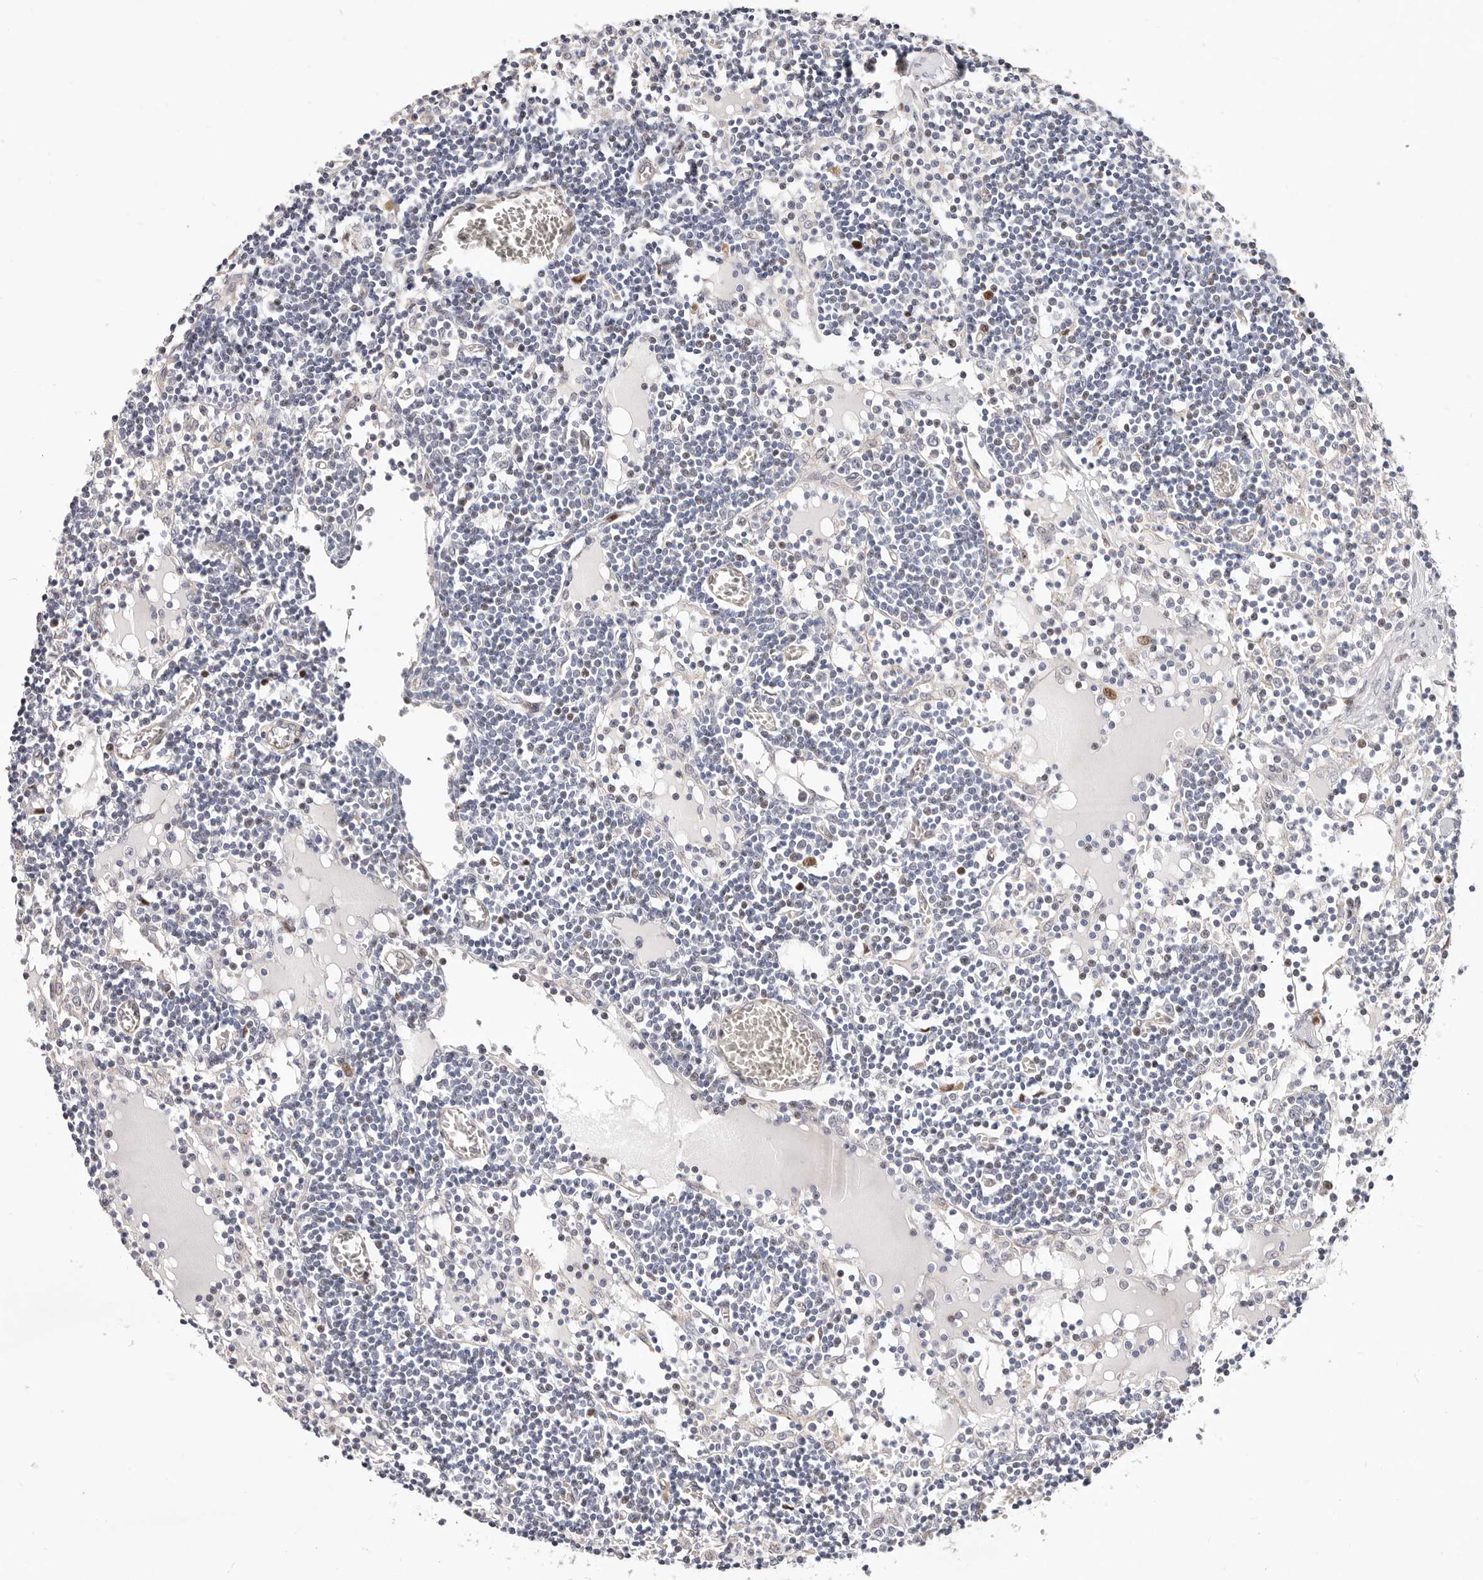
{"staining": {"intensity": "moderate", "quantity": "<25%", "location": "nuclear"}, "tissue": "lymph node", "cell_type": "Germinal center cells", "image_type": "normal", "snomed": [{"axis": "morphology", "description": "Normal tissue, NOS"}, {"axis": "topography", "description": "Lymph node"}], "caption": "High-power microscopy captured an immunohistochemistry image of normal lymph node, revealing moderate nuclear positivity in approximately <25% of germinal center cells. (Stains: DAB (3,3'-diaminobenzidine) in brown, nuclei in blue, Microscopy: brightfield microscopy at high magnification).", "gene": "EPHX3", "patient": {"sex": "female", "age": 11}}